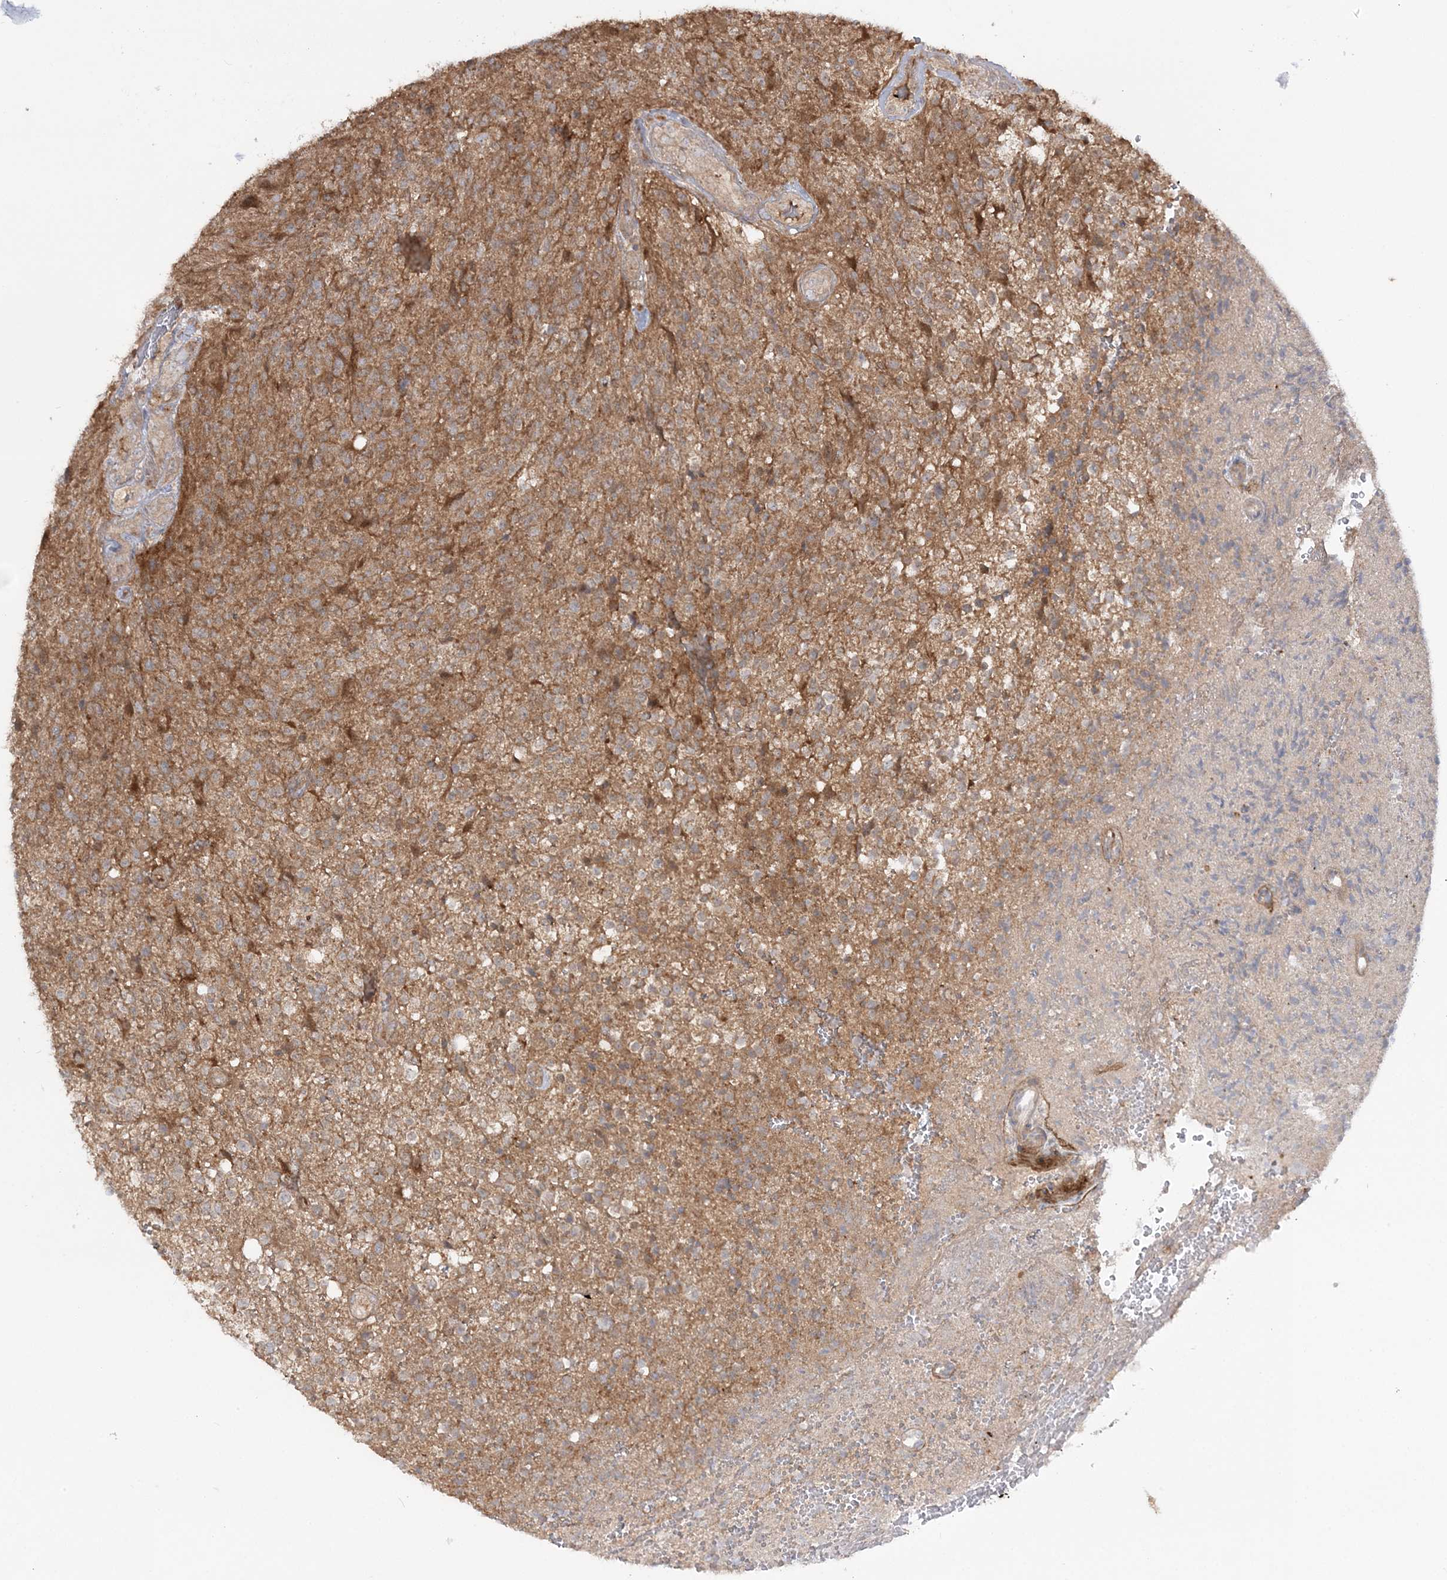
{"staining": {"intensity": "weak", "quantity": ">75%", "location": "cytoplasmic/membranous"}, "tissue": "glioma", "cell_type": "Tumor cells", "image_type": "cancer", "snomed": [{"axis": "morphology", "description": "Glioma, malignant, High grade"}, {"axis": "topography", "description": "Brain"}], "caption": "Glioma was stained to show a protein in brown. There is low levels of weak cytoplasmic/membranous positivity in approximately >75% of tumor cells. Nuclei are stained in blue.", "gene": "MOCS2", "patient": {"sex": "male", "age": 56}}